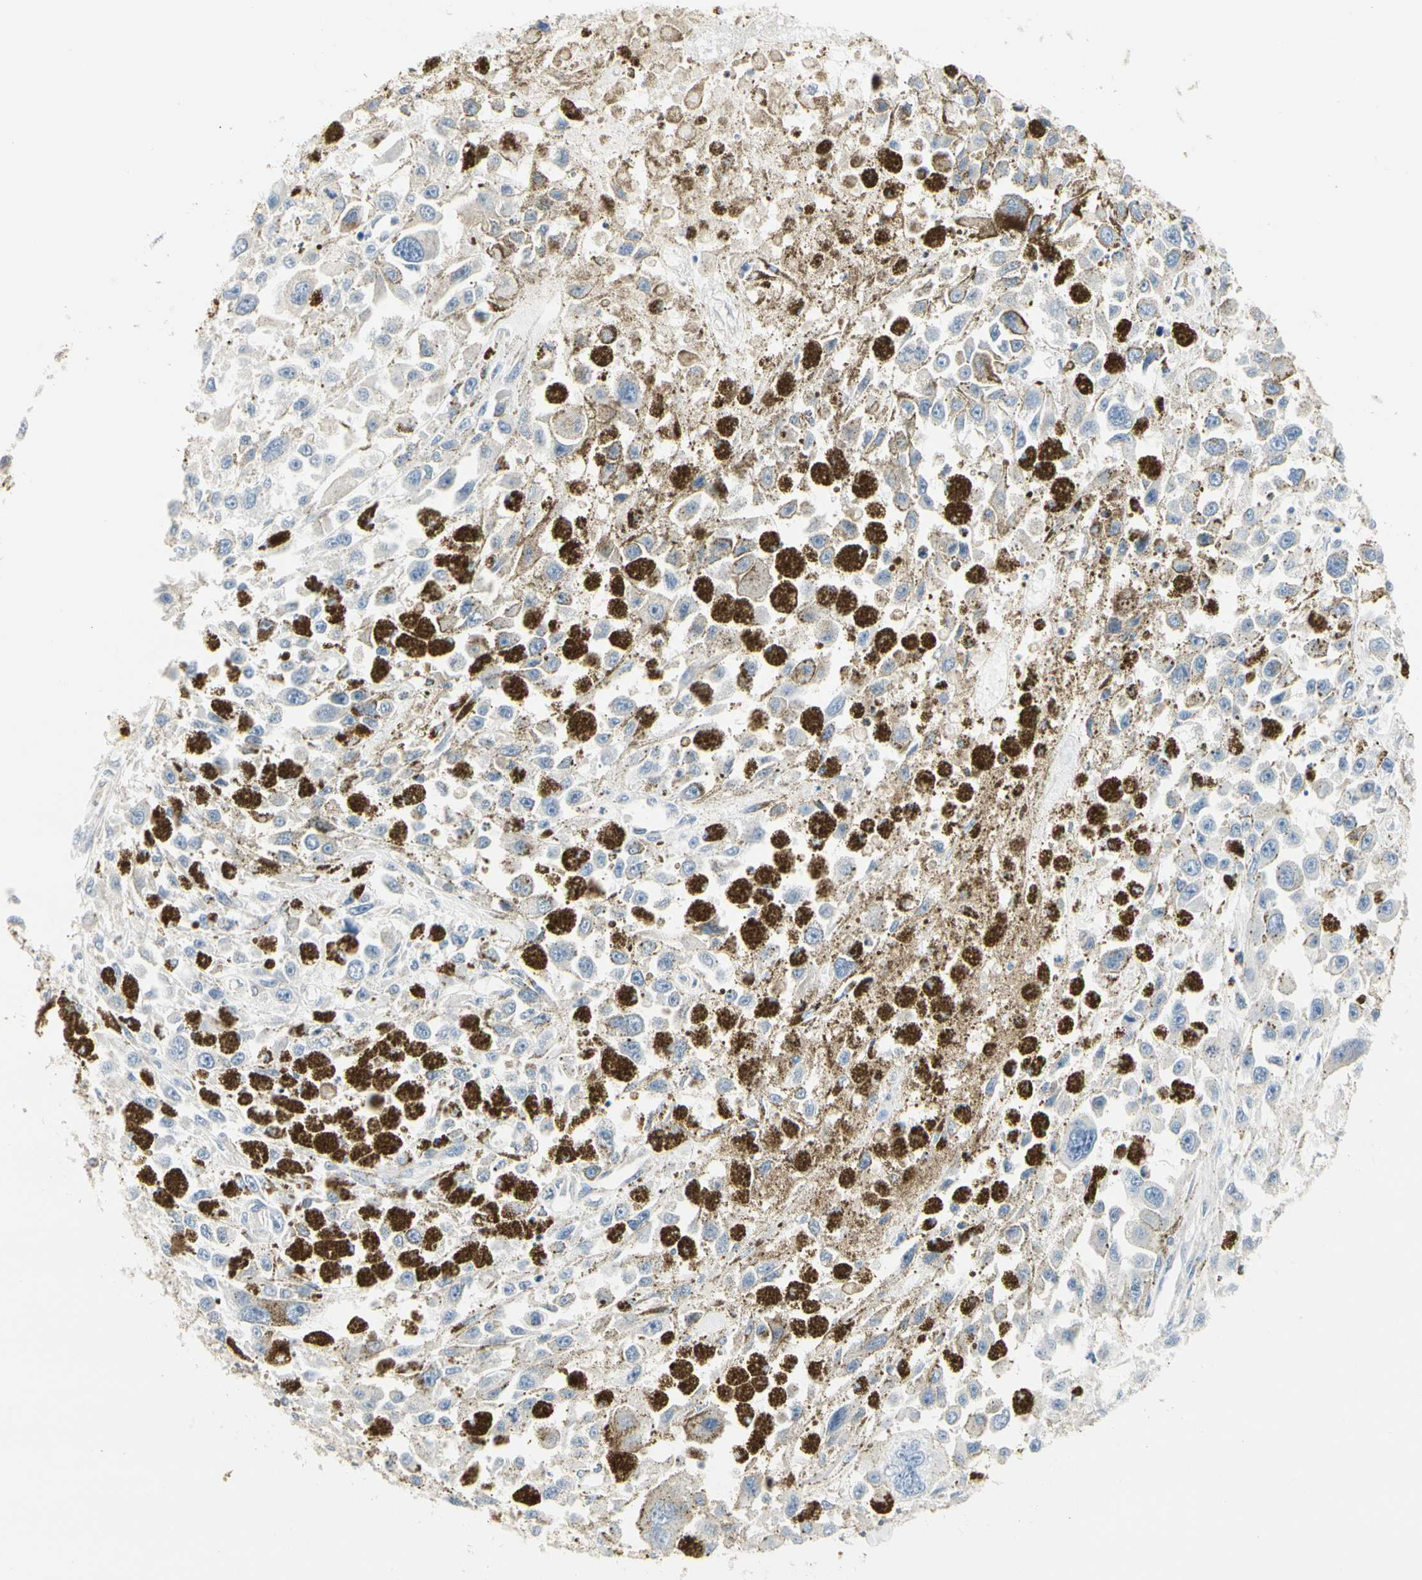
{"staining": {"intensity": "negative", "quantity": "none", "location": "none"}, "tissue": "melanoma", "cell_type": "Tumor cells", "image_type": "cancer", "snomed": [{"axis": "morphology", "description": "Malignant melanoma, Metastatic site"}, {"axis": "topography", "description": "Lymph node"}], "caption": "This photomicrograph is of melanoma stained with immunohistochemistry to label a protein in brown with the nuclei are counter-stained blue. There is no positivity in tumor cells.", "gene": "NFKB2", "patient": {"sex": "male", "age": 59}}